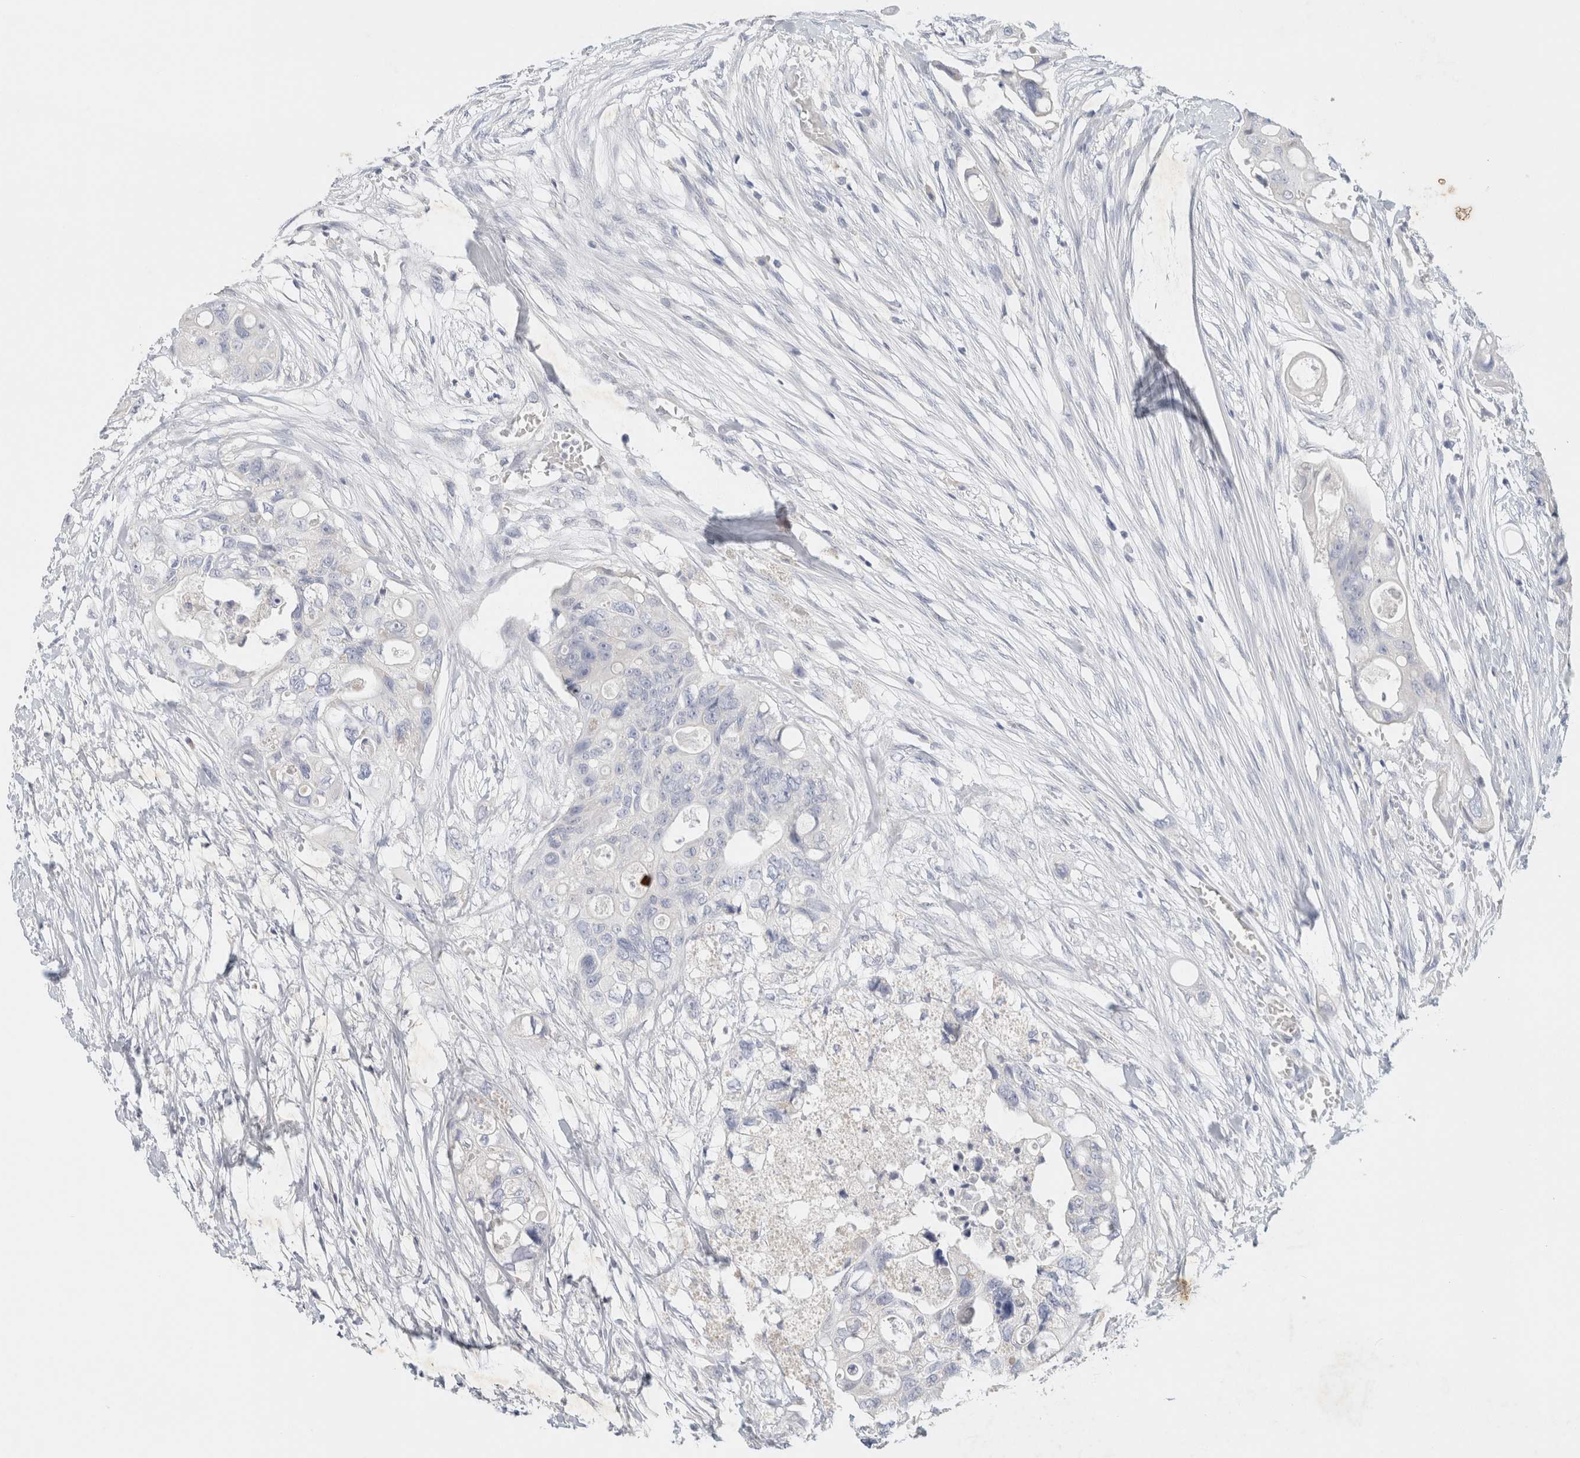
{"staining": {"intensity": "negative", "quantity": "none", "location": "none"}, "tissue": "colorectal cancer", "cell_type": "Tumor cells", "image_type": "cancer", "snomed": [{"axis": "morphology", "description": "Adenocarcinoma, NOS"}, {"axis": "topography", "description": "Colon"}], "caption": "IHC histopathology image of adenocarcinoma (colorectal) stained for a protein (brown), which reveals no staining in tumor cells.", "gene": "NEFM", "patient": {"sex": "female", "age": 57}}